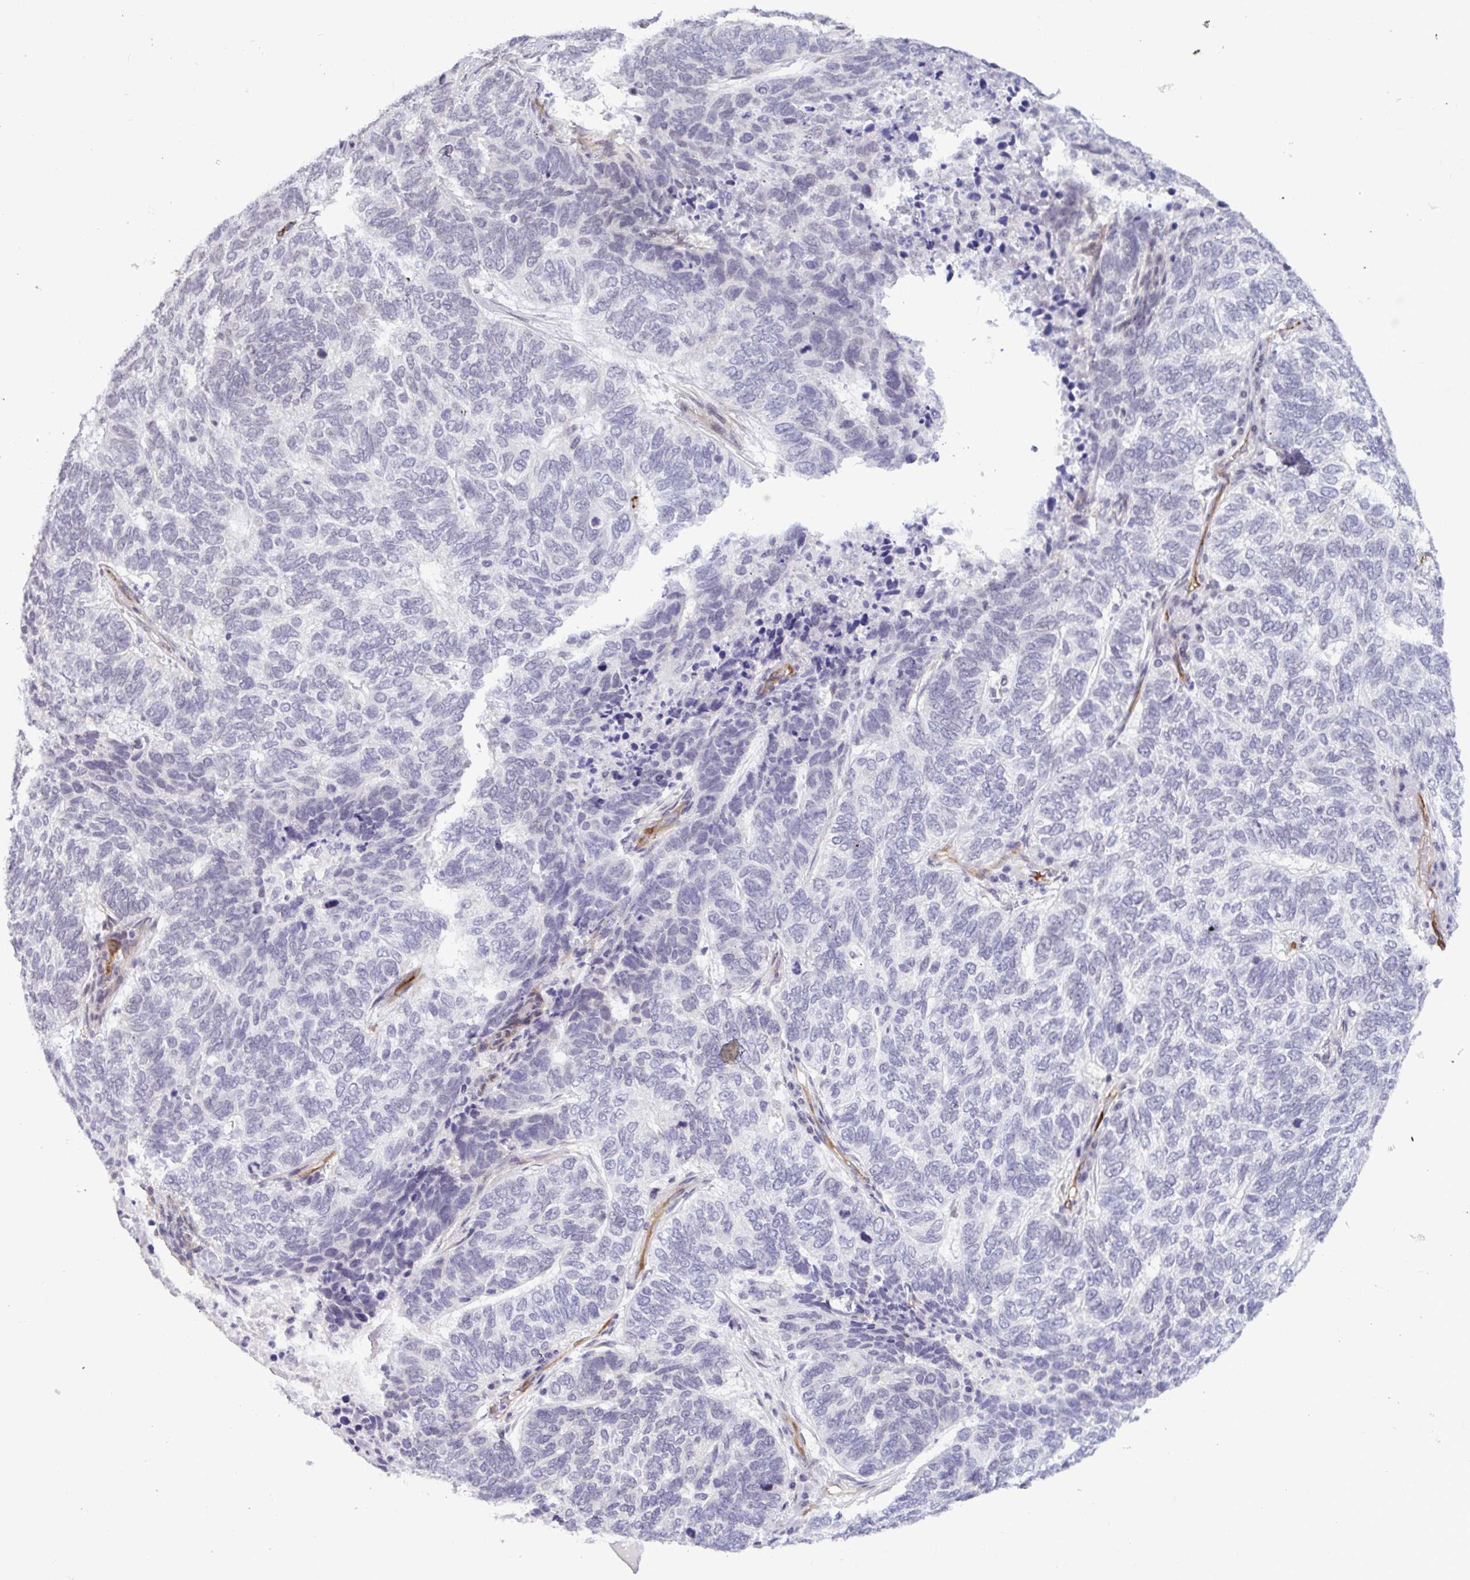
{"staining": {"intensity": "negative", "quantity": "none", "location": "none"}, "tissue": "skin cancer", "cell_type": "Tumor cells", "image_type": "cancer", "snomed": [{"axis": "morphology", "description": "Basal cell carcinoma"}, {"axis": "topography", "description": "Skin"}], "caption": "Histopathology image shows no significant protein staining in tumor cells of basal cell carcinoma (skin).", "gene": "EML1", "patient": {"sex": "female", "age": 65}}